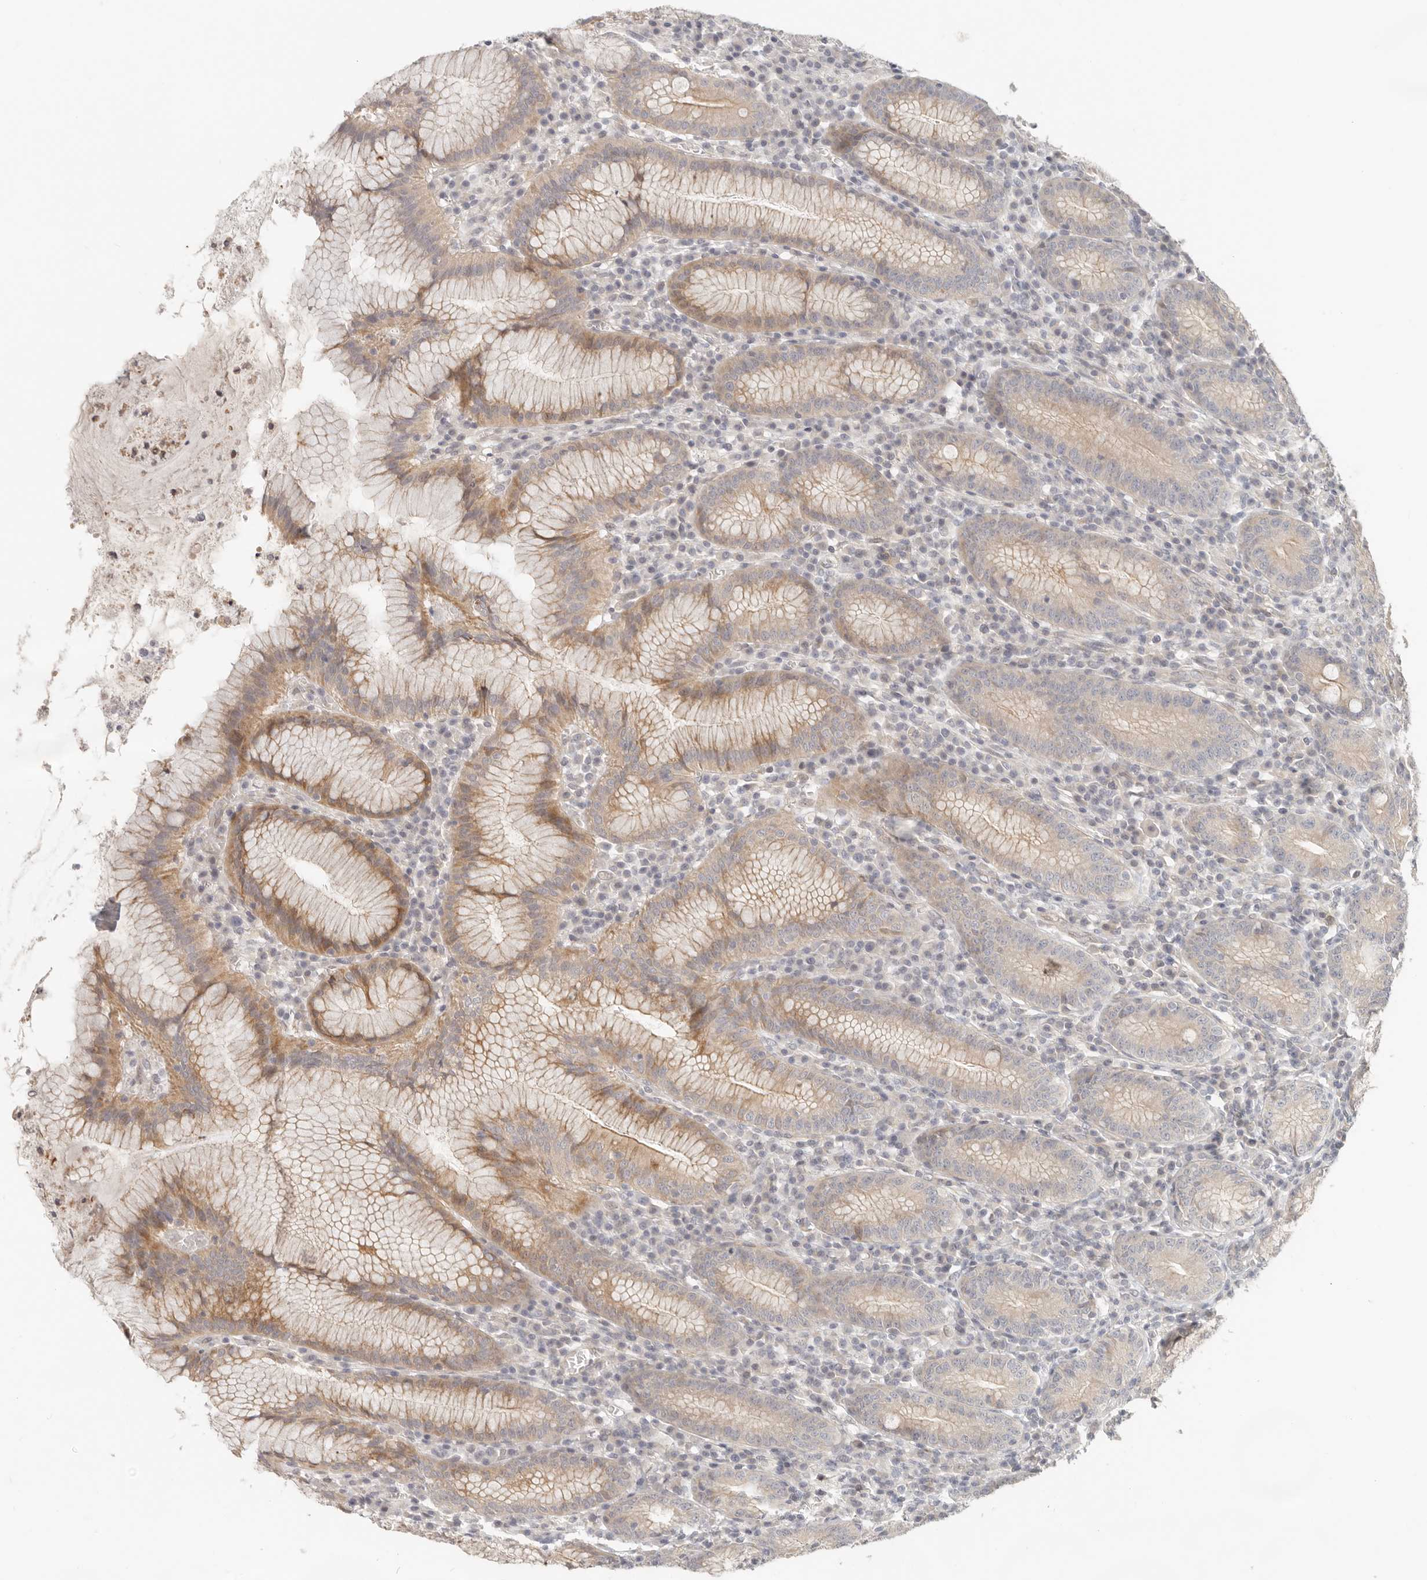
{"staining": {"intensity": "moderate", "quantity": "25%-75%", "location": "cytoplasmic/membranous"}, "tissue": "stomach", "cell_type": "Glandular cells", "image_type": "normal", "snomed": [{"axis": "morphology", "description": "Normal tissue, NOS"}, {"axis": "topography", "description": "Stomach"}], "caption": "Benign stomach displays moderate cytoplasmic/membranous positivity in approximately 25%-75% of glandular cells (brown staining indicates protein expression, while blue staining denotes nuclei)..", "gene": "TUFT1", "patient": {"sex": "male", "age": 55}}